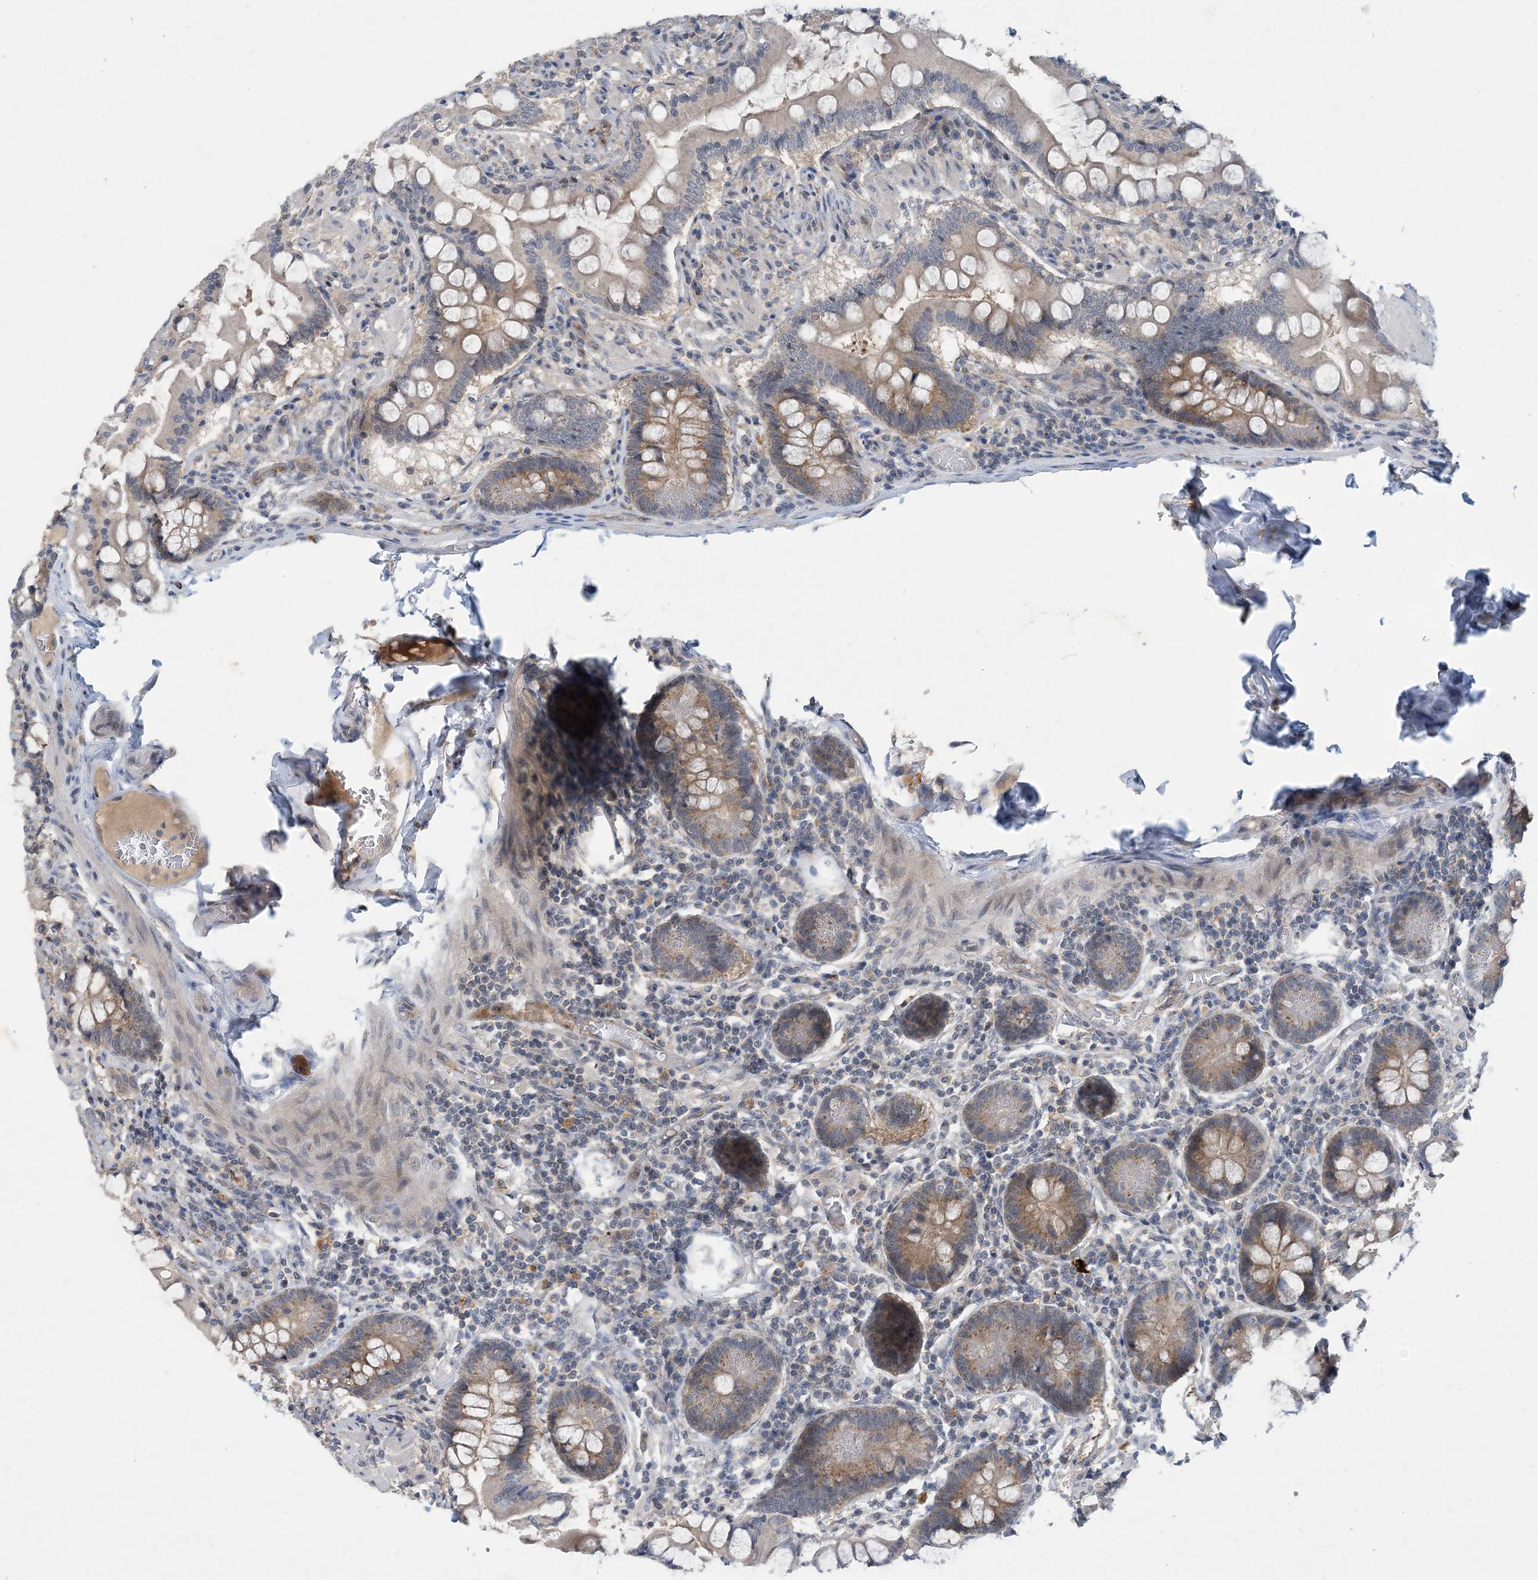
{"staining": {"intensity": "moderate", "quantity": "25%-75%", "location": "cytoplasmic/membranous"}, "tissue": "small intestine", "cell_type": "Glandular cells", "image_type": "normal", "snomed": [{"axis": "morphology", "description": "Normal tissue, NOS"}, {"axis": "topography", "description": "Small intestine"}], "caption": "An immunohistochemistry histopathology image of benign tissue is shown. Protein staining in brown labels moderate cytoplasmic/membranous positivity in small intestine within glandular cells.", "gene": "TINAG", "patient": {"sex": "male", "age": 41}}